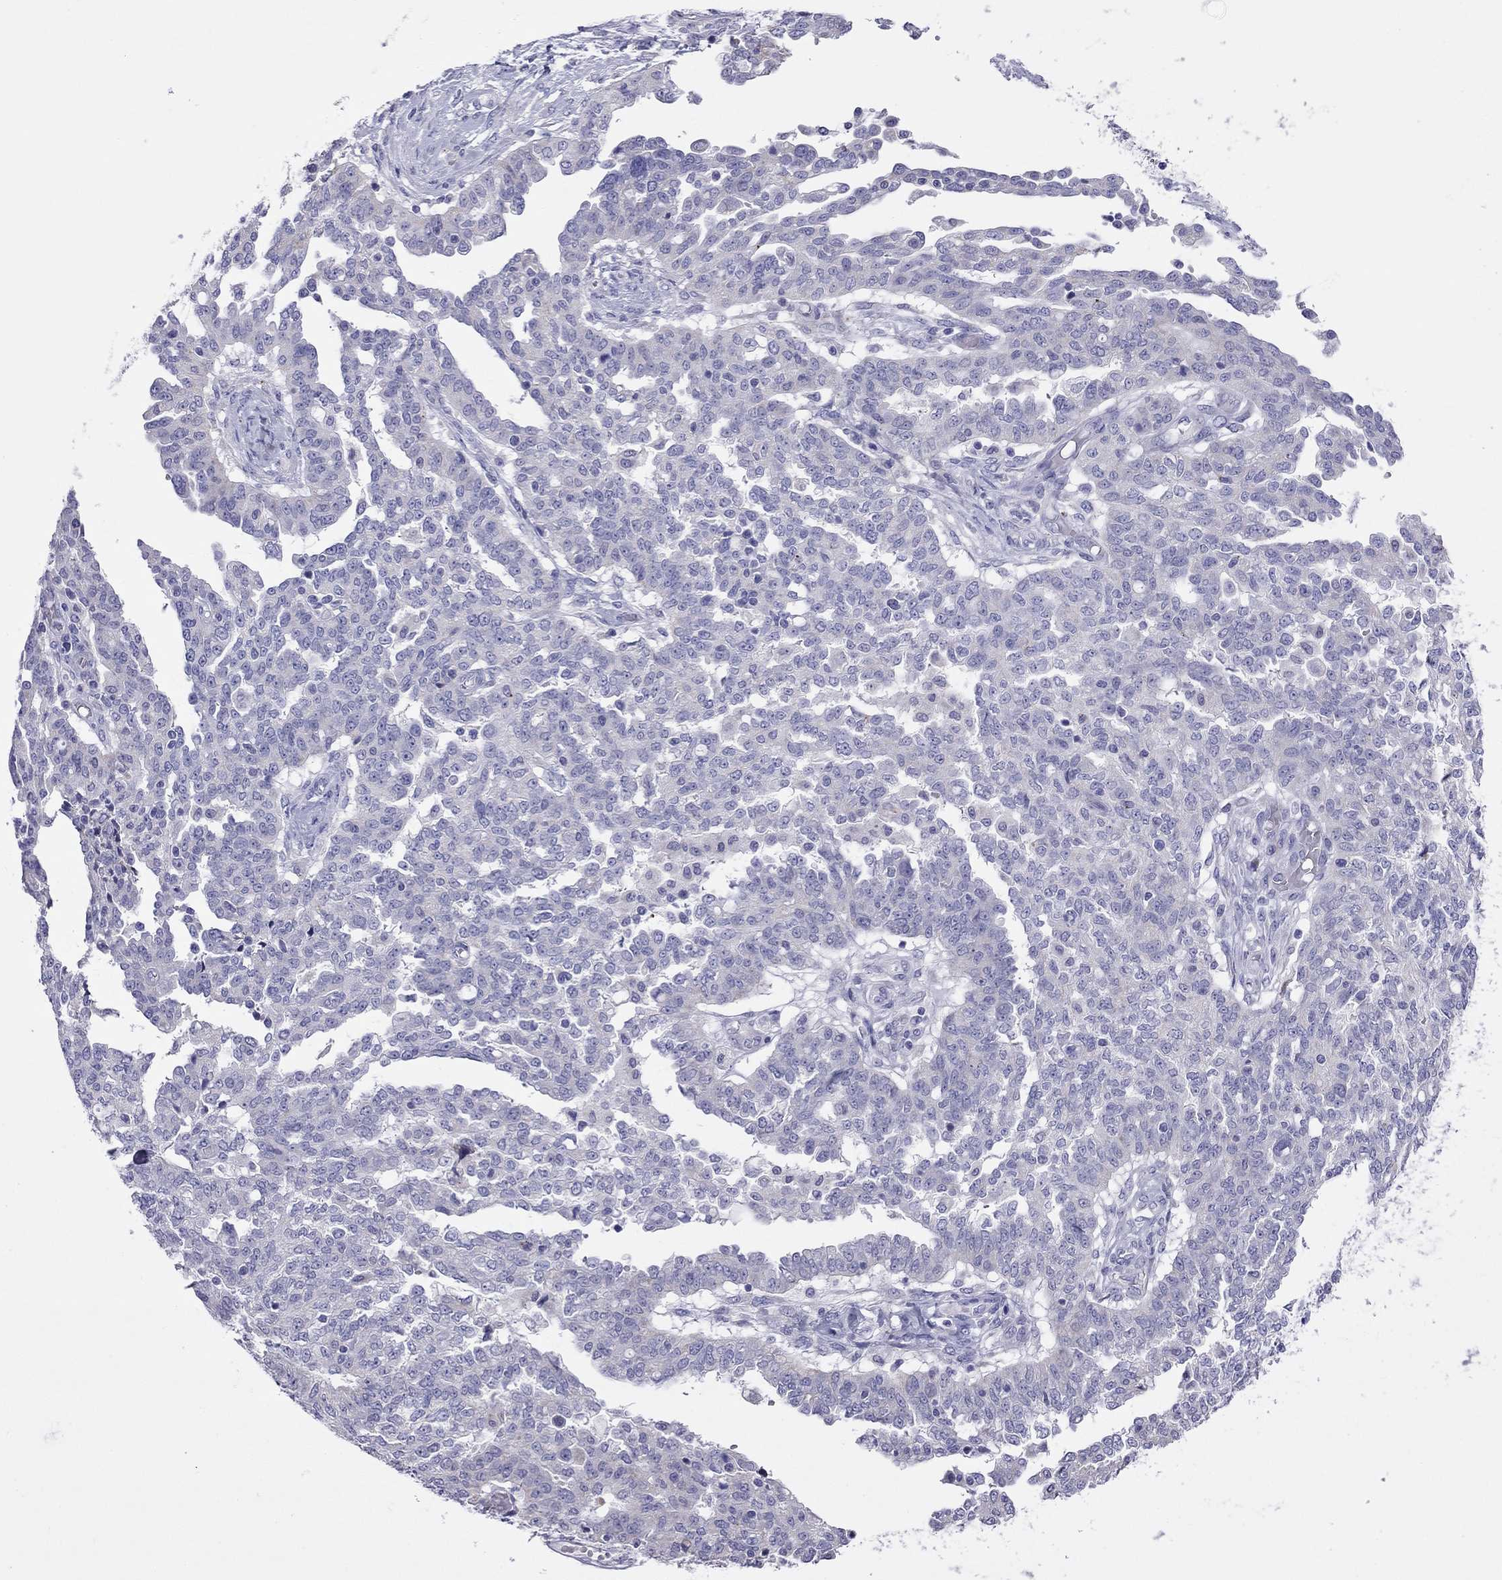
{"staining": {"intensity": "negative", "quantity": "none", "location": "none"}, "tissue": "ovarian cancer", "cell_type": "Tumor cells", "image_type": "cancer", "snomed": [{"axis": "morphology", "description": "Cystadenocarcinoma, serous, NOS"}, {"axis": "topography", "description": "Ovary"}], "caption": "IHC histopathology image of neoplastic tissue: human ovarian cancer stained with DAB demonstrates no significant protein staining in tumor cells.", "gene": "COL9A1", "patient": {"sex": "female", "age": 67}}